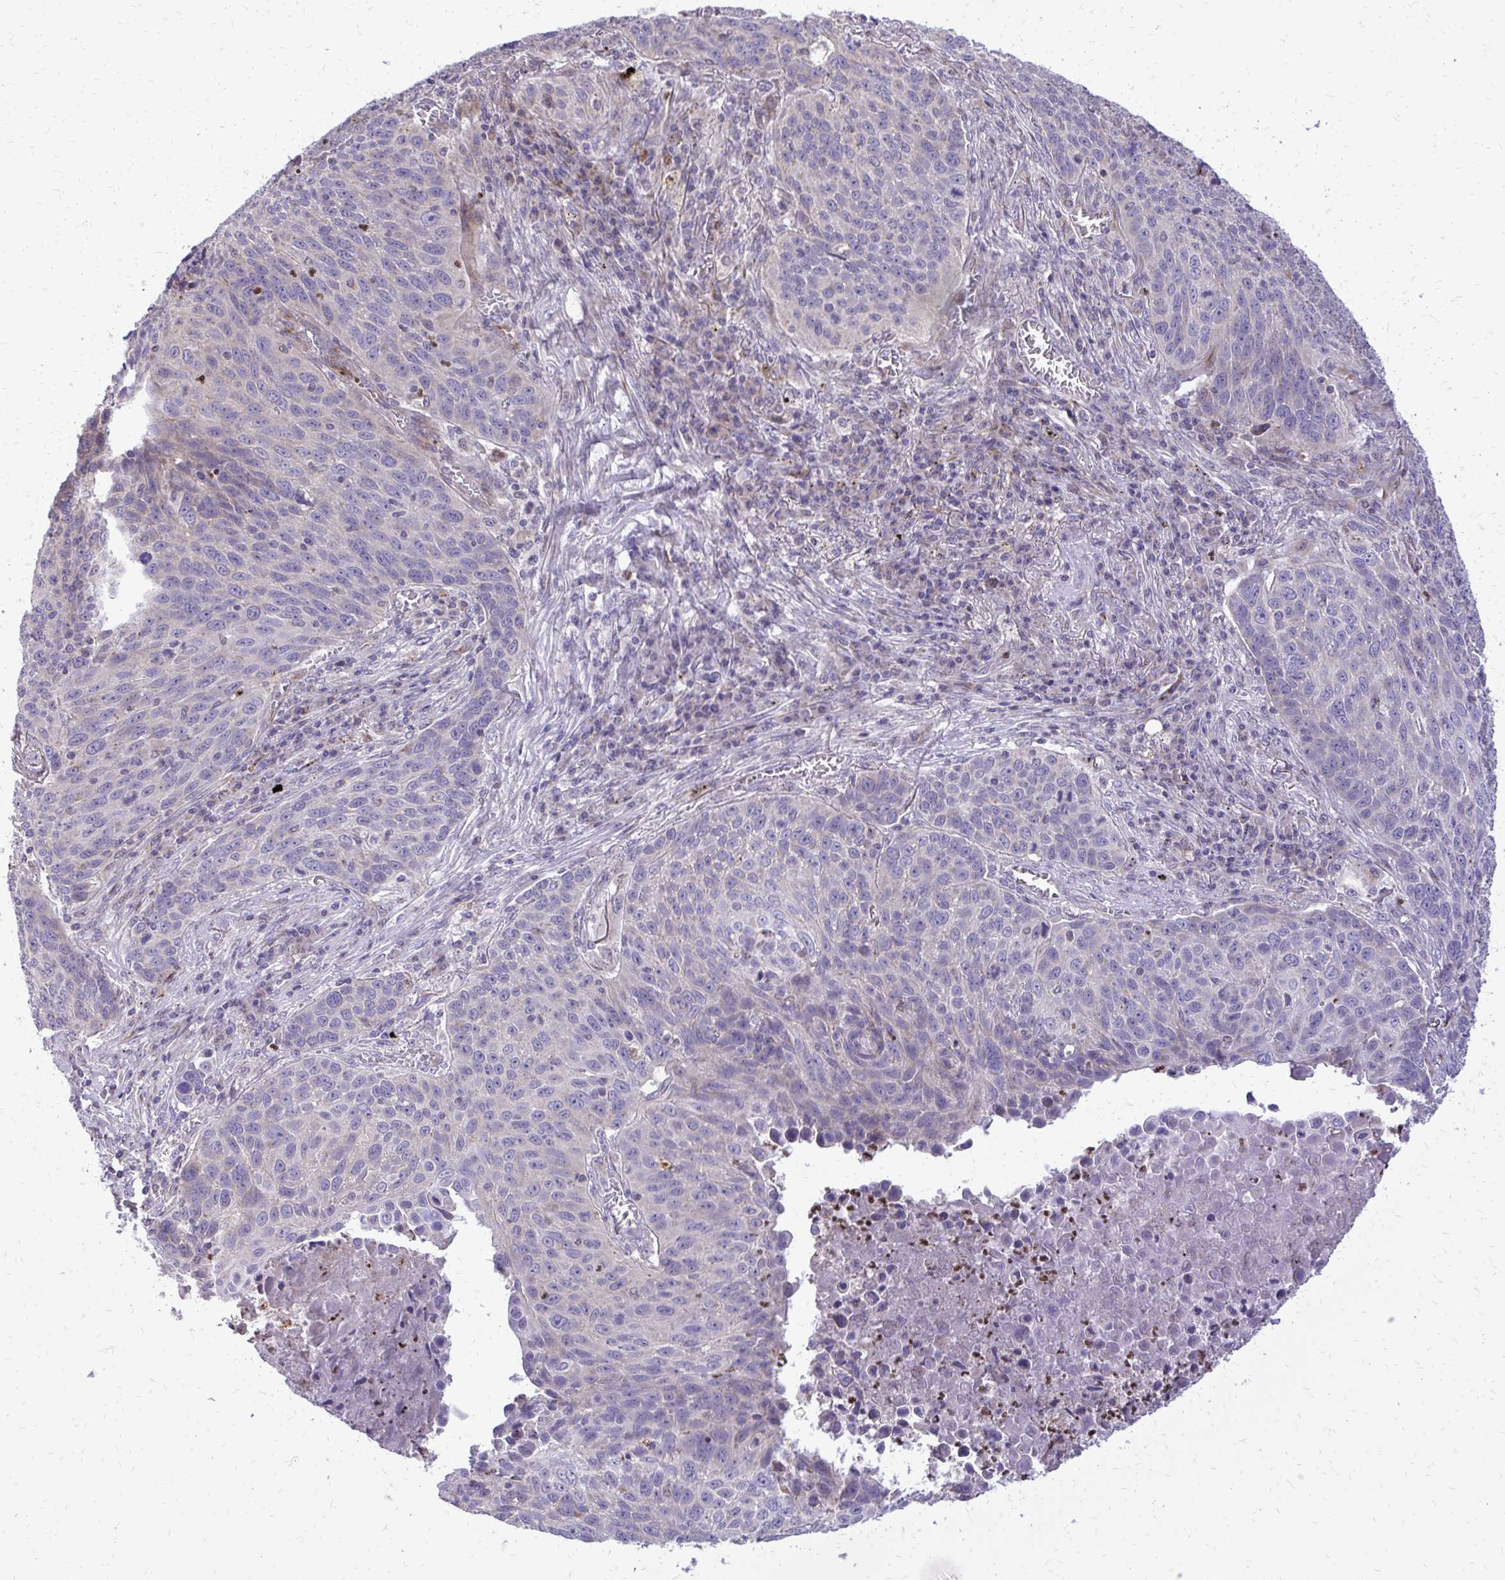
{"staining": {"intensity": "negative", "quantity": "none", "location": "none"}, "tissue": "lung cancer", "cell_type": "Tumor cells", "image_type": "cancer", "snomed": [{"axis": "morphology", "description": "Squamous cell carcinoma, NOS"}, {"axis": "topography", "description": "Lung"}], "caption": "IHC of human lung cancer (squamous cell carcinoma) exhibits no expression in tumor cells.", "gene": "ABCC3", "patient": {"sex": "male", "age": 78}}